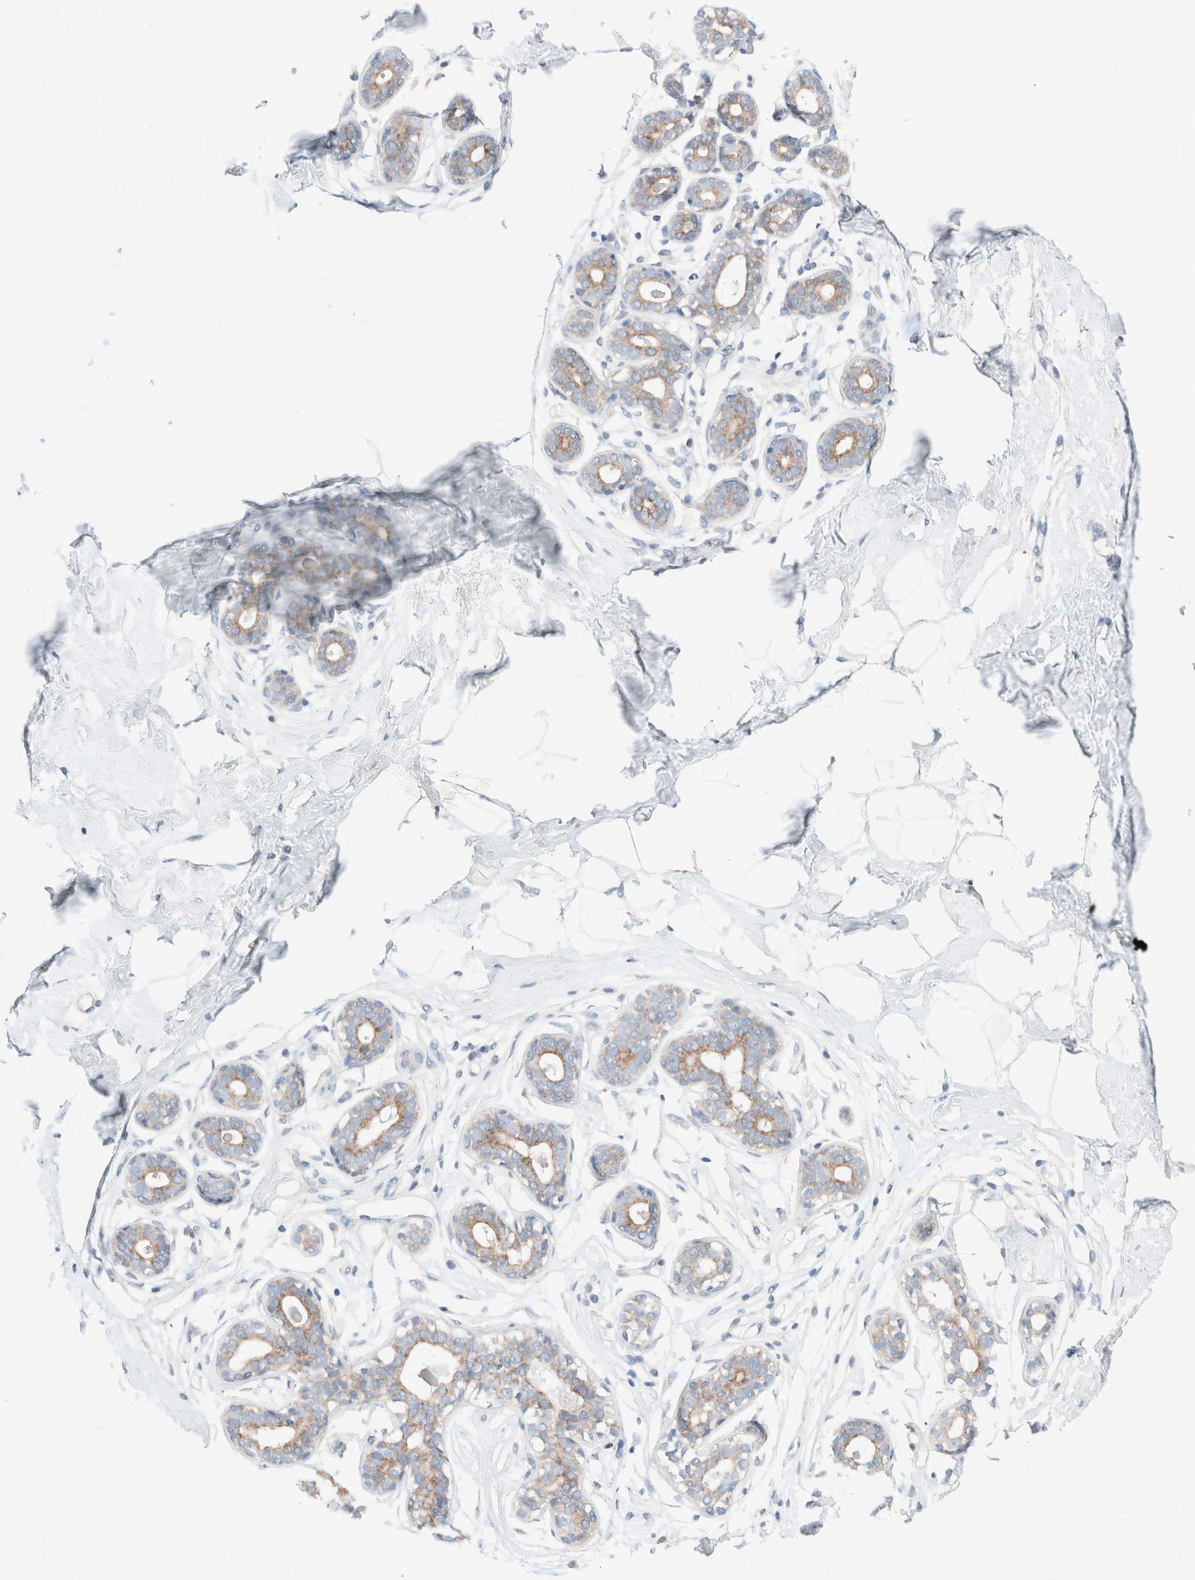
{"staining": {"intensity": "weak", "quantity": "25%-75%", "location": "cytoplasmic/membranous"}, "tissue": "breast", "cell_type": "Adipocytes", "image_type": "normal", "snomed": [{"axis": "morphology", "description": "Normal tissue, NOS"}, {"axis": "topography", "description": "Breast"}], "caption": "DAB (3,3'-diaminobenzidine) immunohistochemical staining of normal human breast shows weak cytoplasmic/membranous protein staining in about 25%-75% of adipocytes.", "gene": "CASC3", "patient": {"sex": "female", "age": 23}}